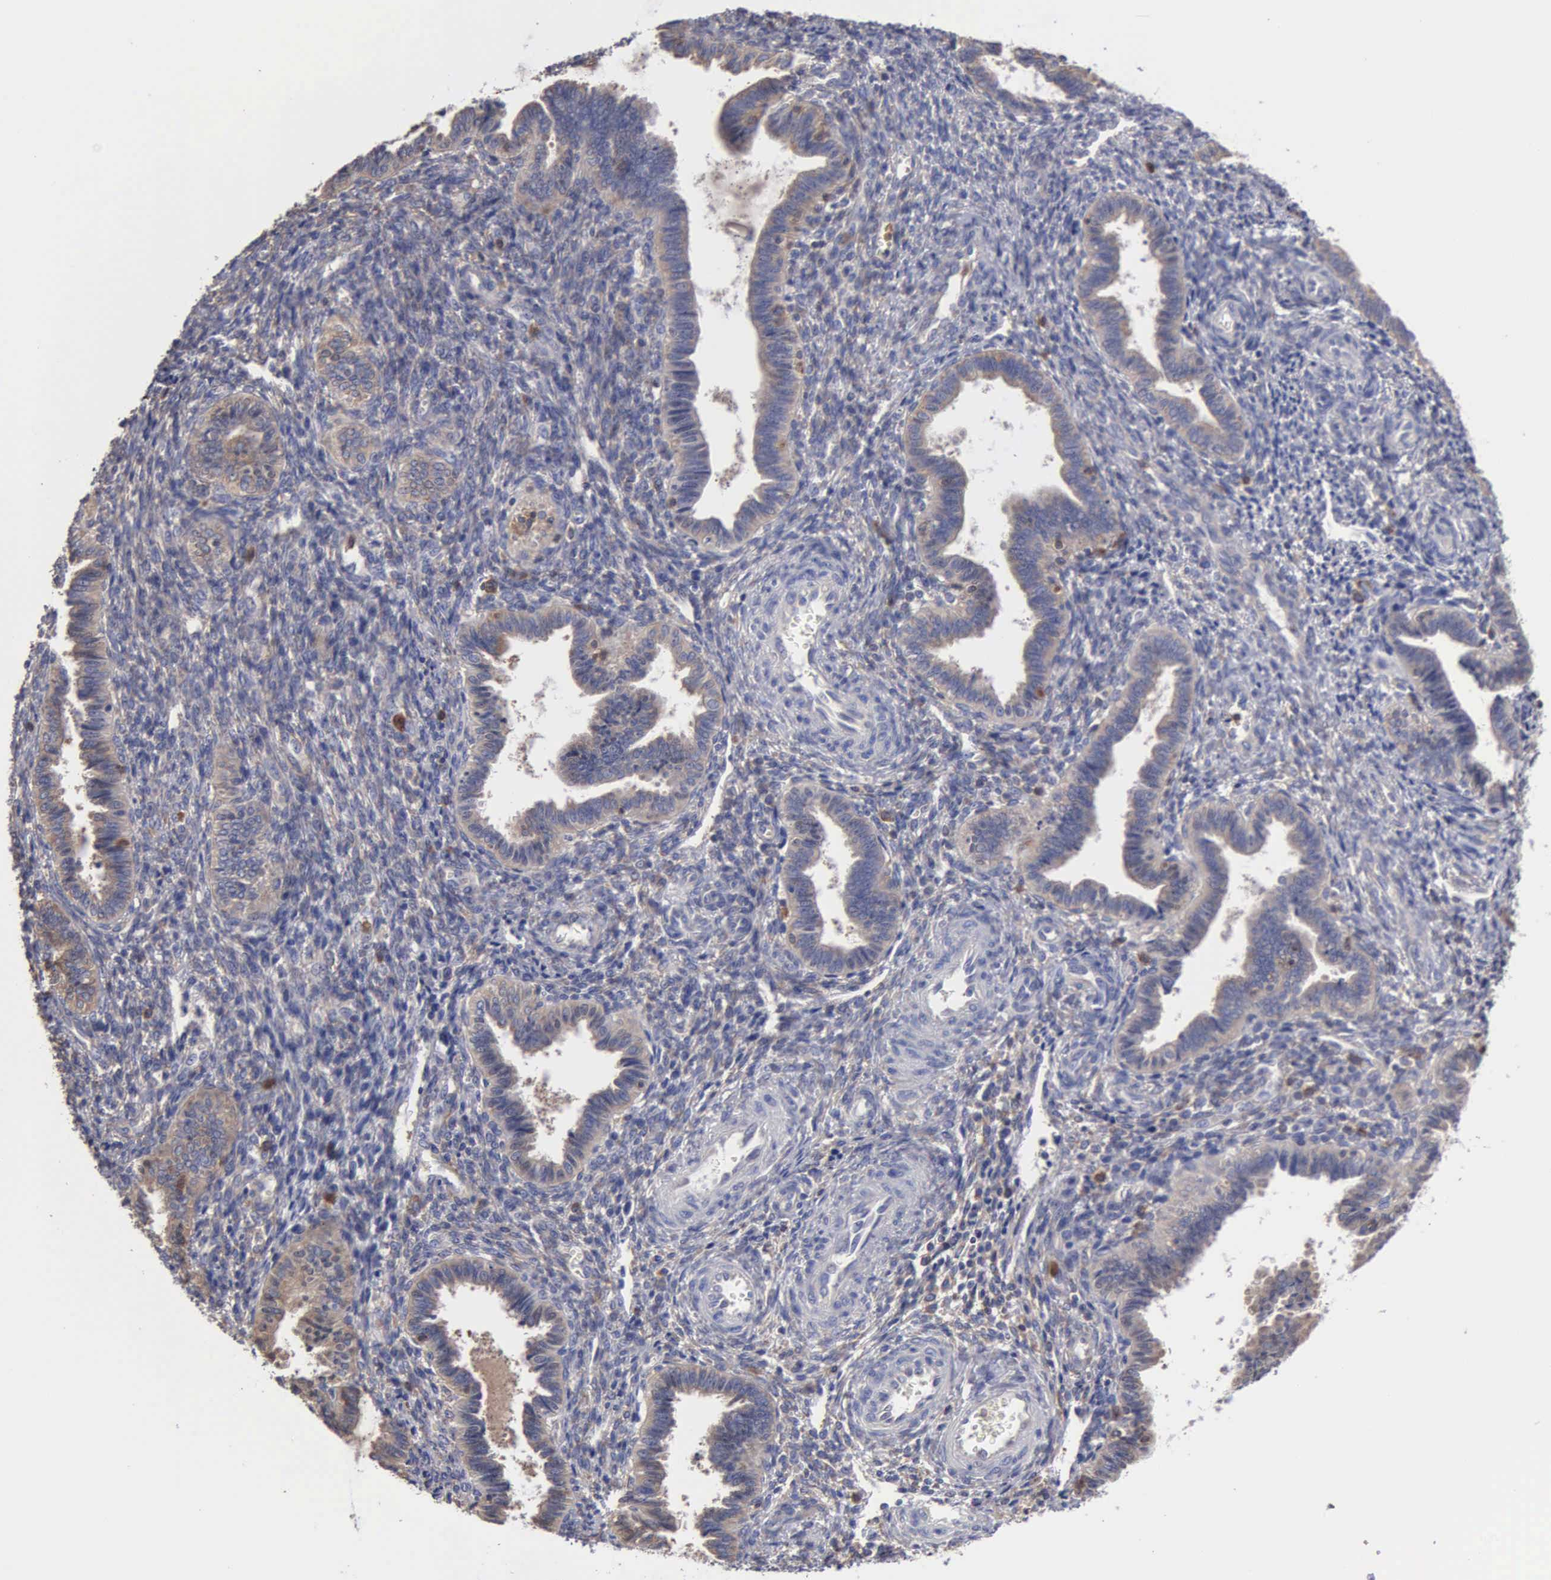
{"staining": {"intensity": "negative", "quantity": "none", "location": "none"}, "tissue": "endometrium", "cell_type": "Cells in endometrial stroma", "image_type": "normal", "snomed": [{"axis": "morphology", "description": "Normal tissue, NOS"}, {"axis": "topography", "description": "Endometrium"}], "caption": "Immunohistochemistry (IHC) of normal human endometrium displays no positivity in cells in endometrial stroma.", "gene": "G6PD", "patient": {"sex": "female", "age": 36}}